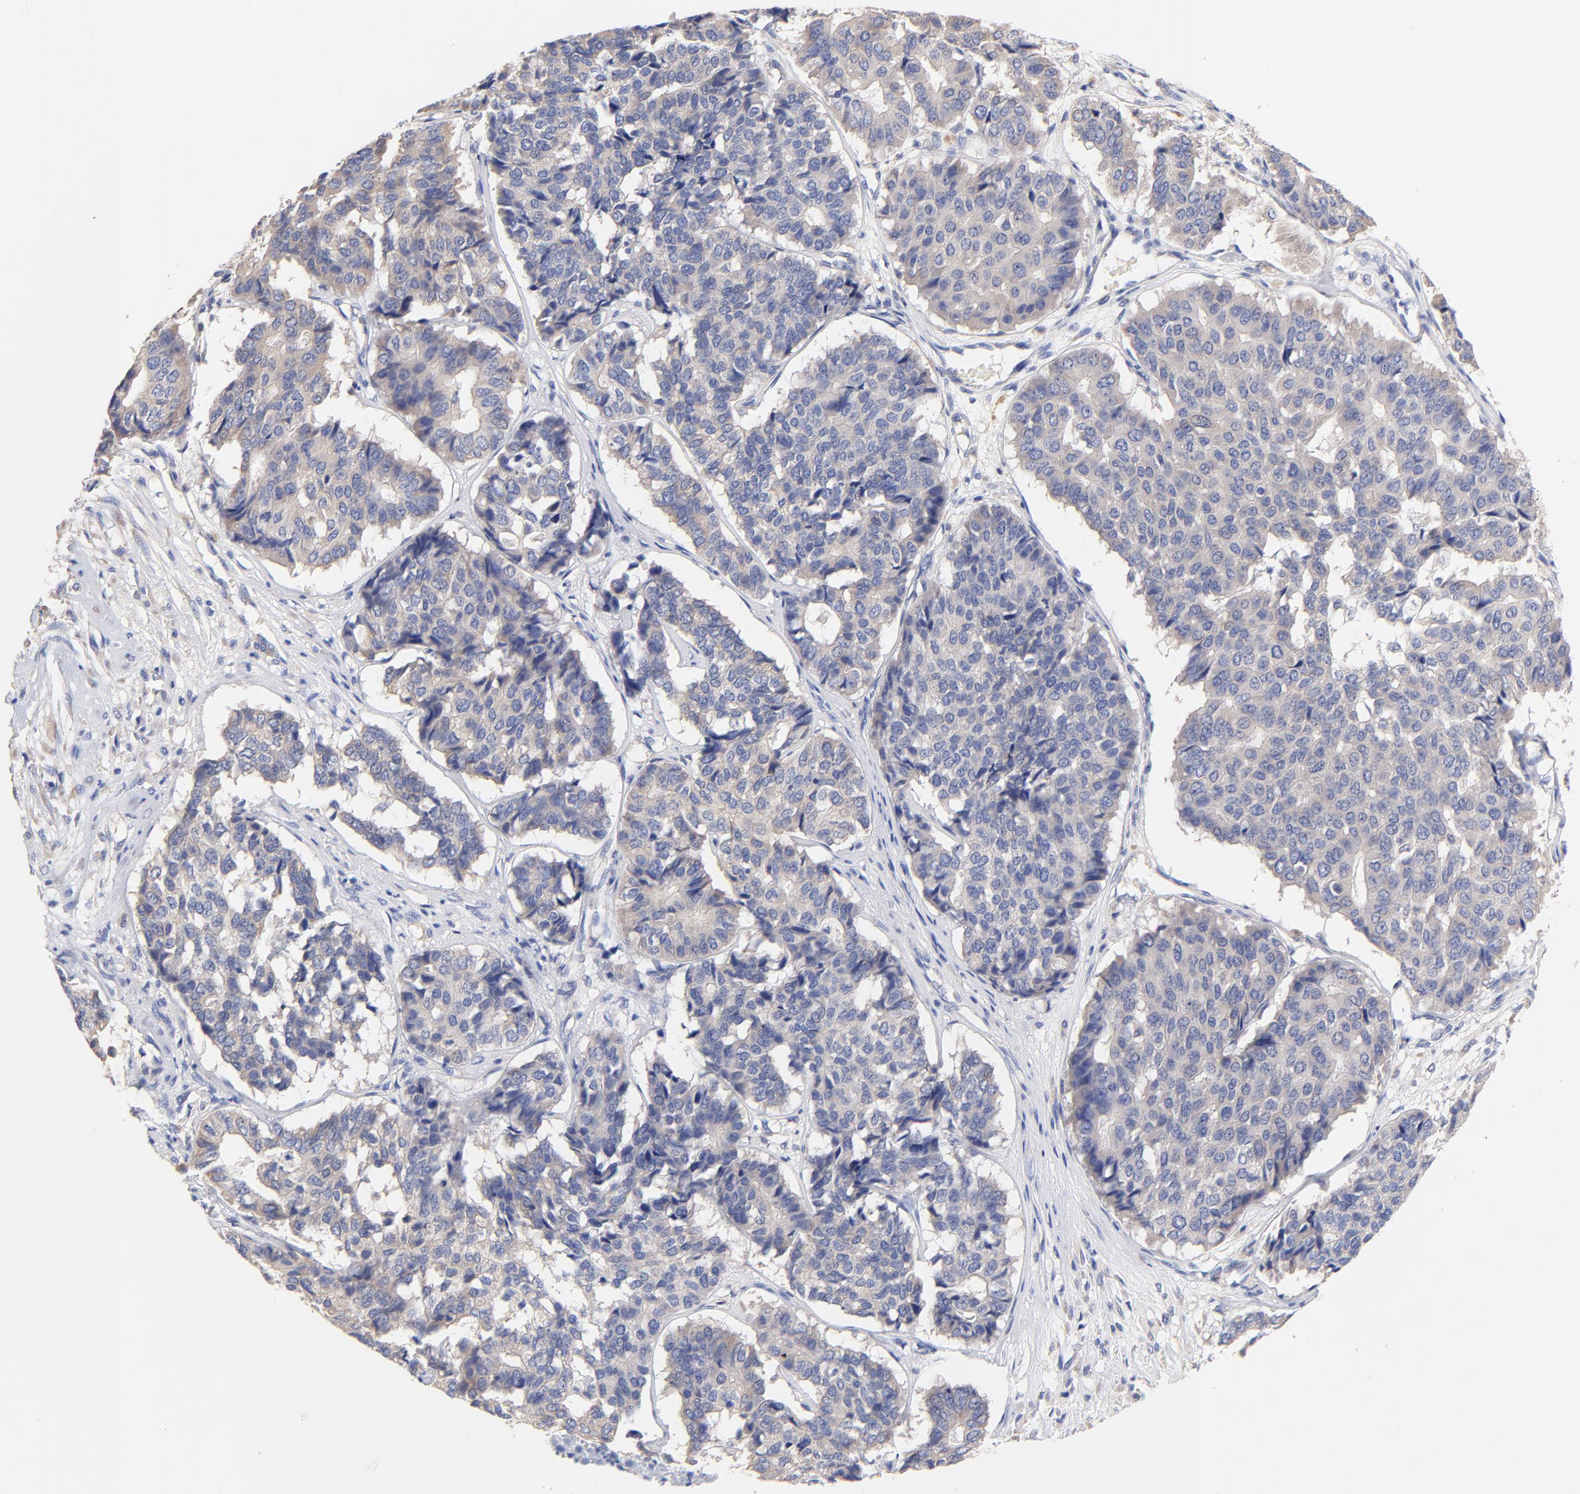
{"staining": {"intensity": "weak", "quantity": ">75%", "location": "cytoplasmic/membranous"}, "tissue": "pancreatic cancer", "cell_type": "Tumor cells", "image_type": "cancer", "snomed": [{"axis": "morphology", "description": "Adenocarcinoma, NOS"}, {"axis": "topography", "description": "Pancreas"}], "caption": "Immunohistochemical staining of human pancreatic adenocarcinoma exhibits low levels of weak cytoplasmic/membranous expression in about >75% of tumor cells.", "gene": "TNFRSF13C", "patient": {"sex": "male", "age": 50}}